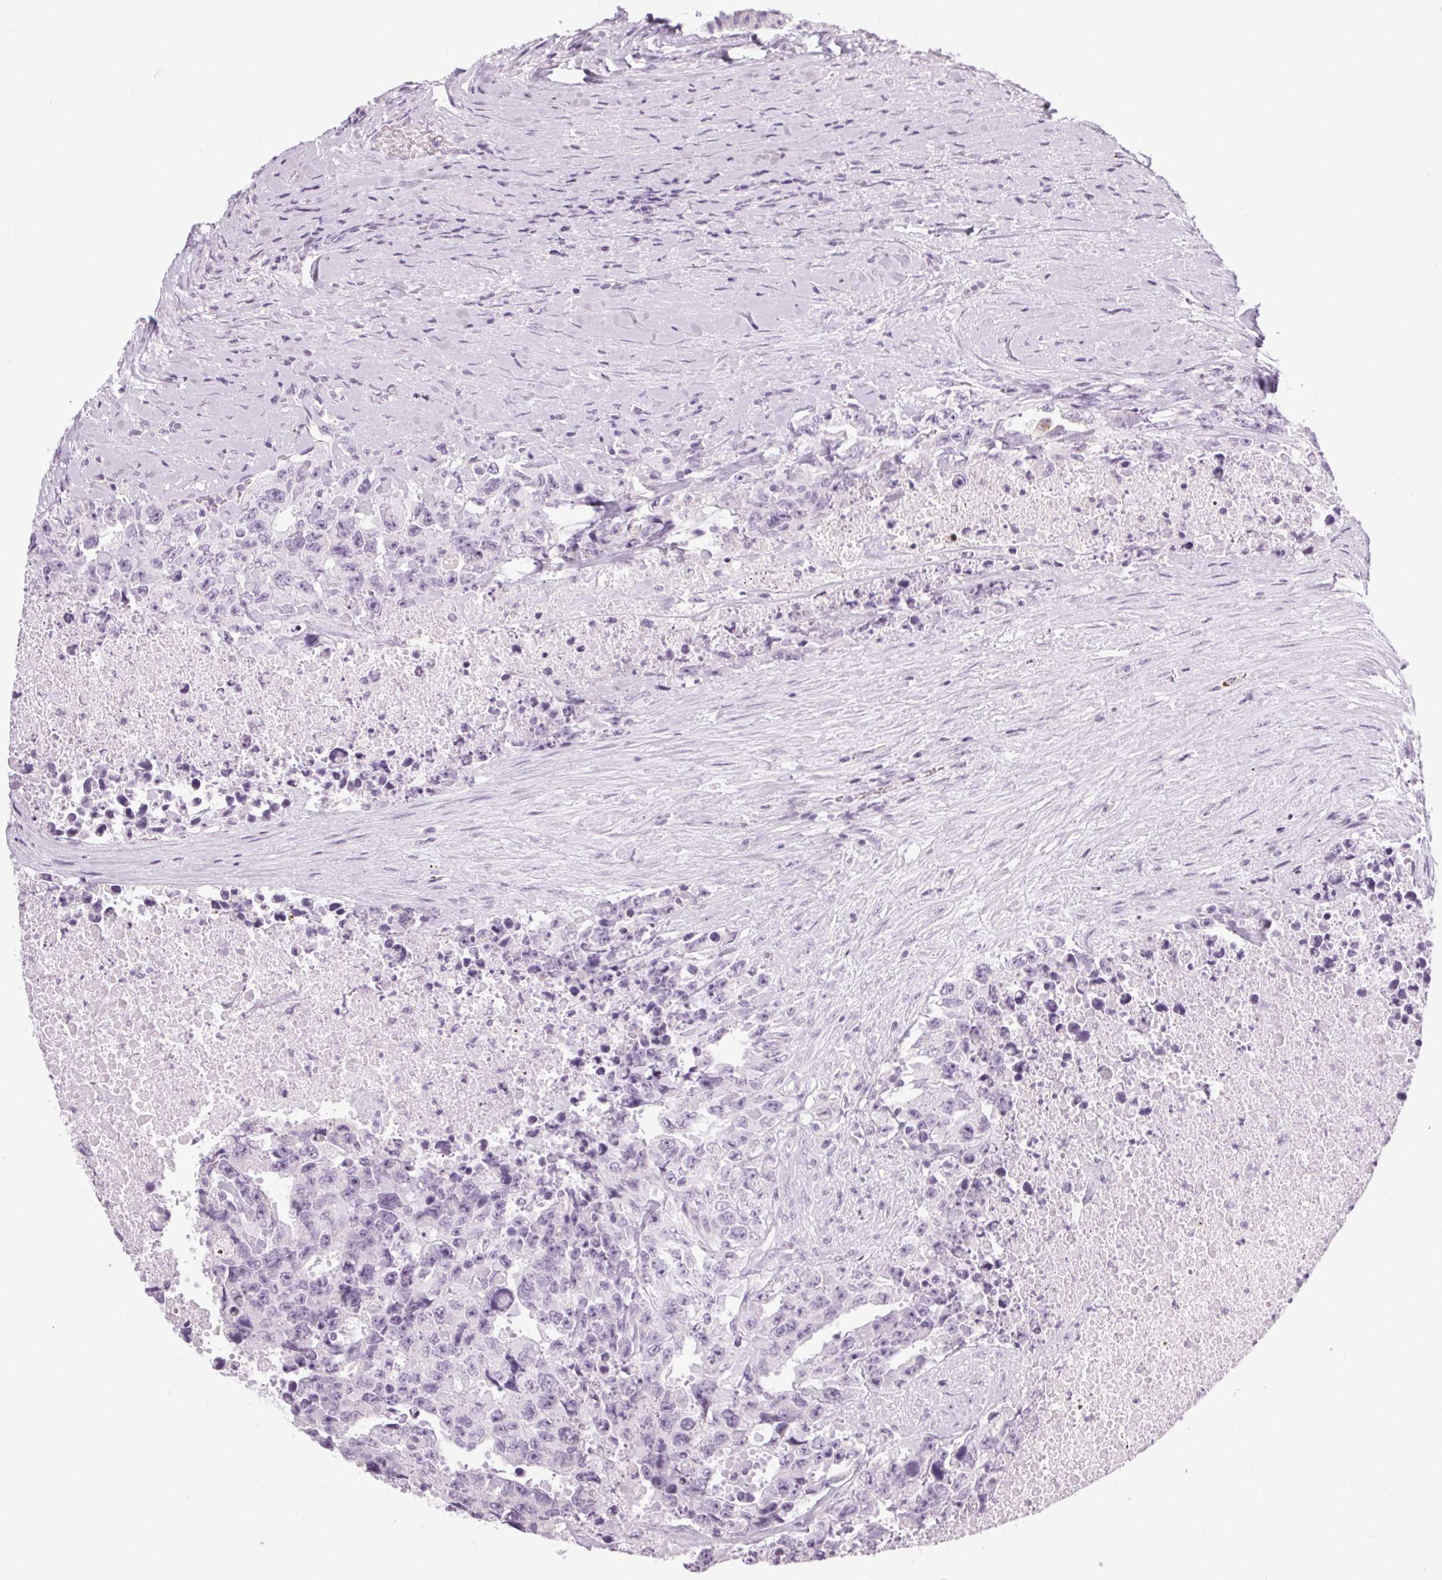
{"staining": {"intensity": "negative", "quantity": "none", "location": "none"}, "tissue": "testis cancer", "cell_type": "Tumor cells", "image_type": "cancer", "snomed": [{"axis": "morphology", "description": "Carcinoma, Embryonal, NOS"}, {"axis": "topography", "description": "Testis"}], "caption": "The micrograph shows no significant expression in tumor cells of embryonal carcinoma (testis). (DAB immunohistochemistry (IHC) with hematoxylin counter stain).", "gene": "POMC", "patient": {"sex": "male", "age": 24}}